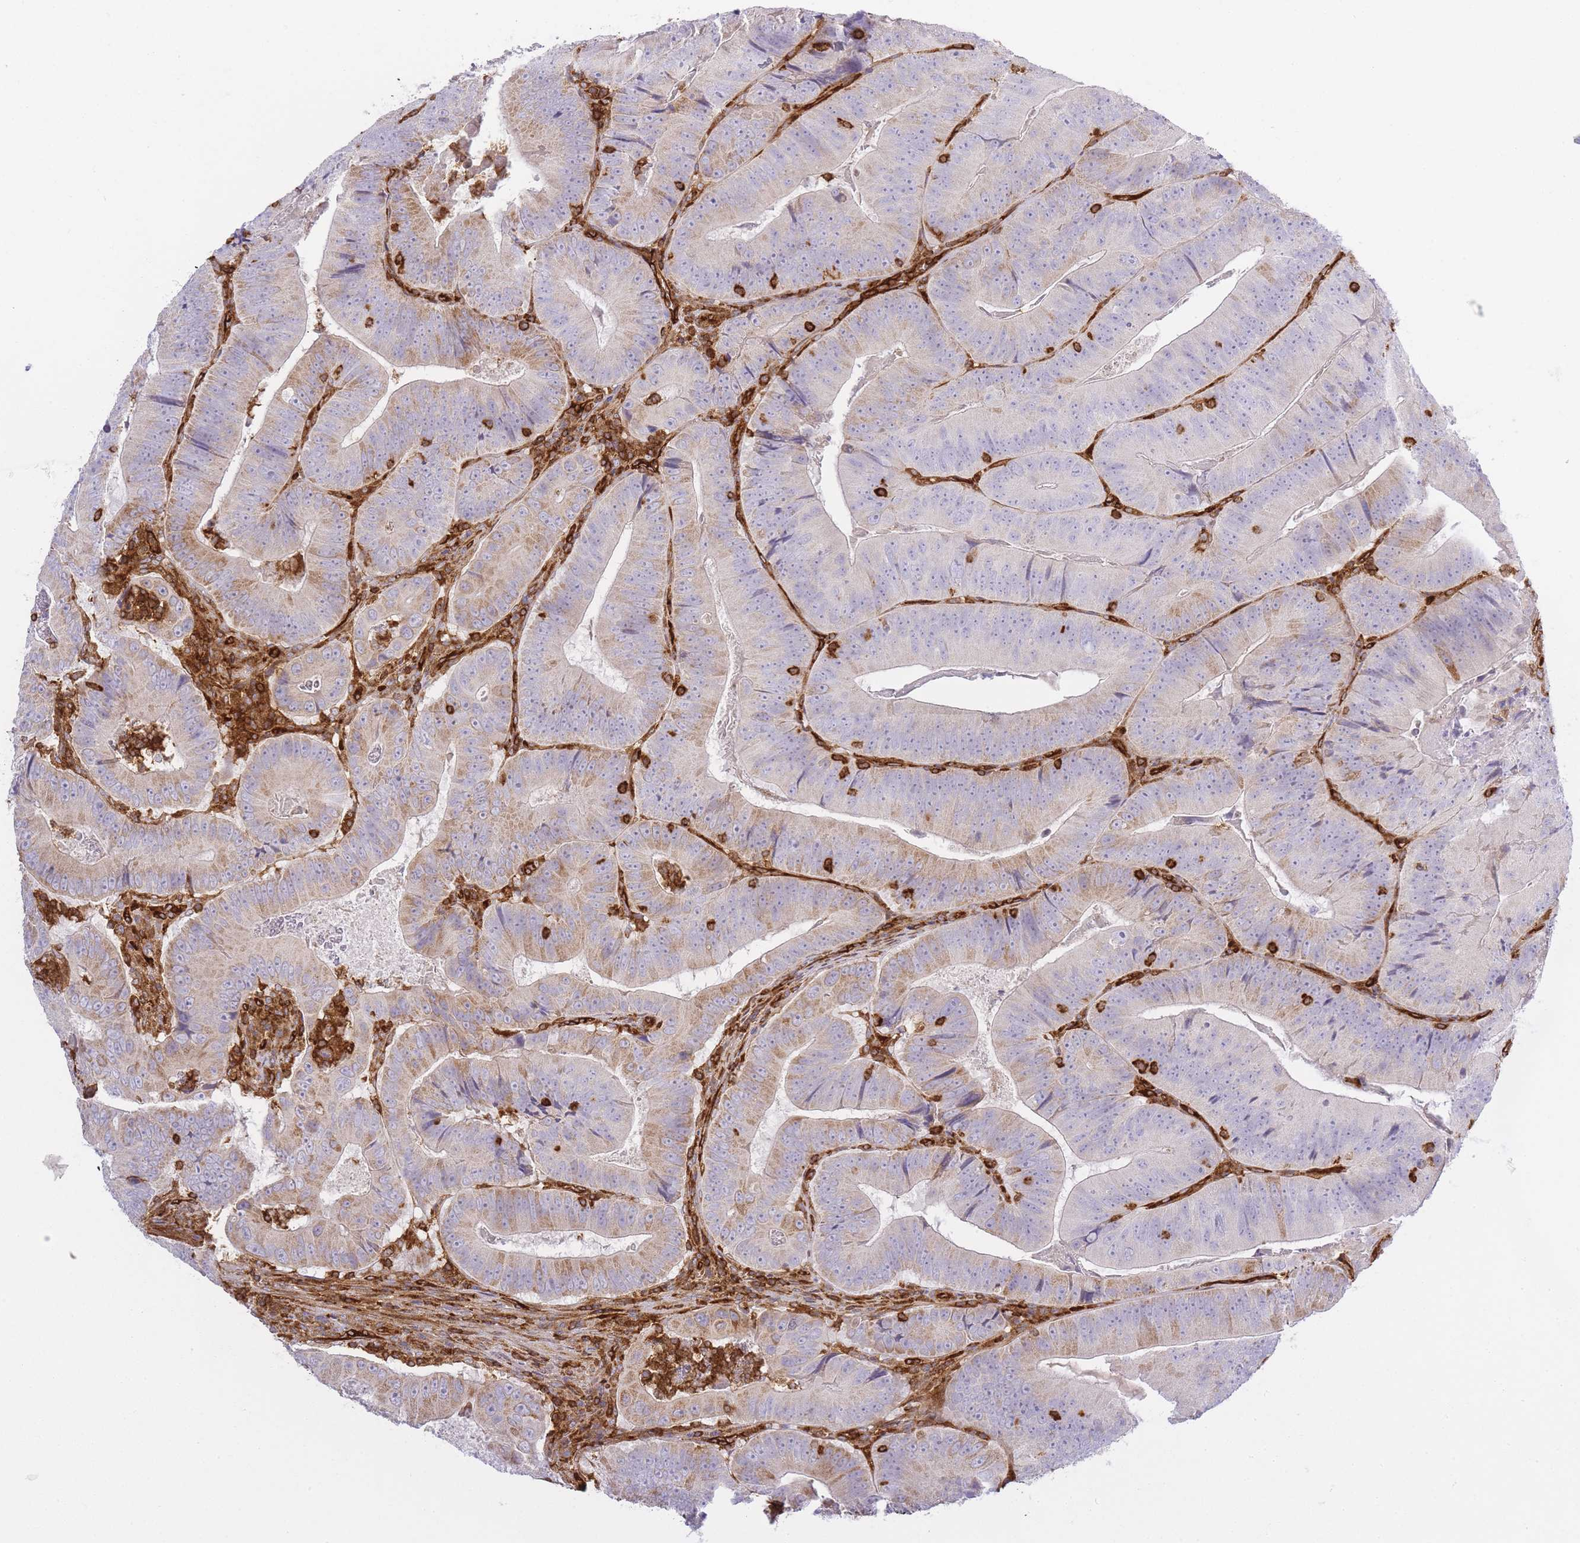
{"staining": {"intensity": "weak", "quantity": "25%-75%", "location": "cytoplasmic/membranous"}, "tissue": "colorectal cancer", "cell_type": "Tumor cells", "image_type": "cancer", "snomed": [{"axis": "morphology", "description": "Adenocarcinoma, NOS"}, {"axis": "topography", "description": "Colon"}], "caption": "Immunohistochemical staining of adenocarcinoma (colorectal) displays low levels of weak cytoplasmic/membranous expression in approximately 25%-75% of tumor cells.", "gene": "MSN", "patient": {"sex": "female", "age": 86}}